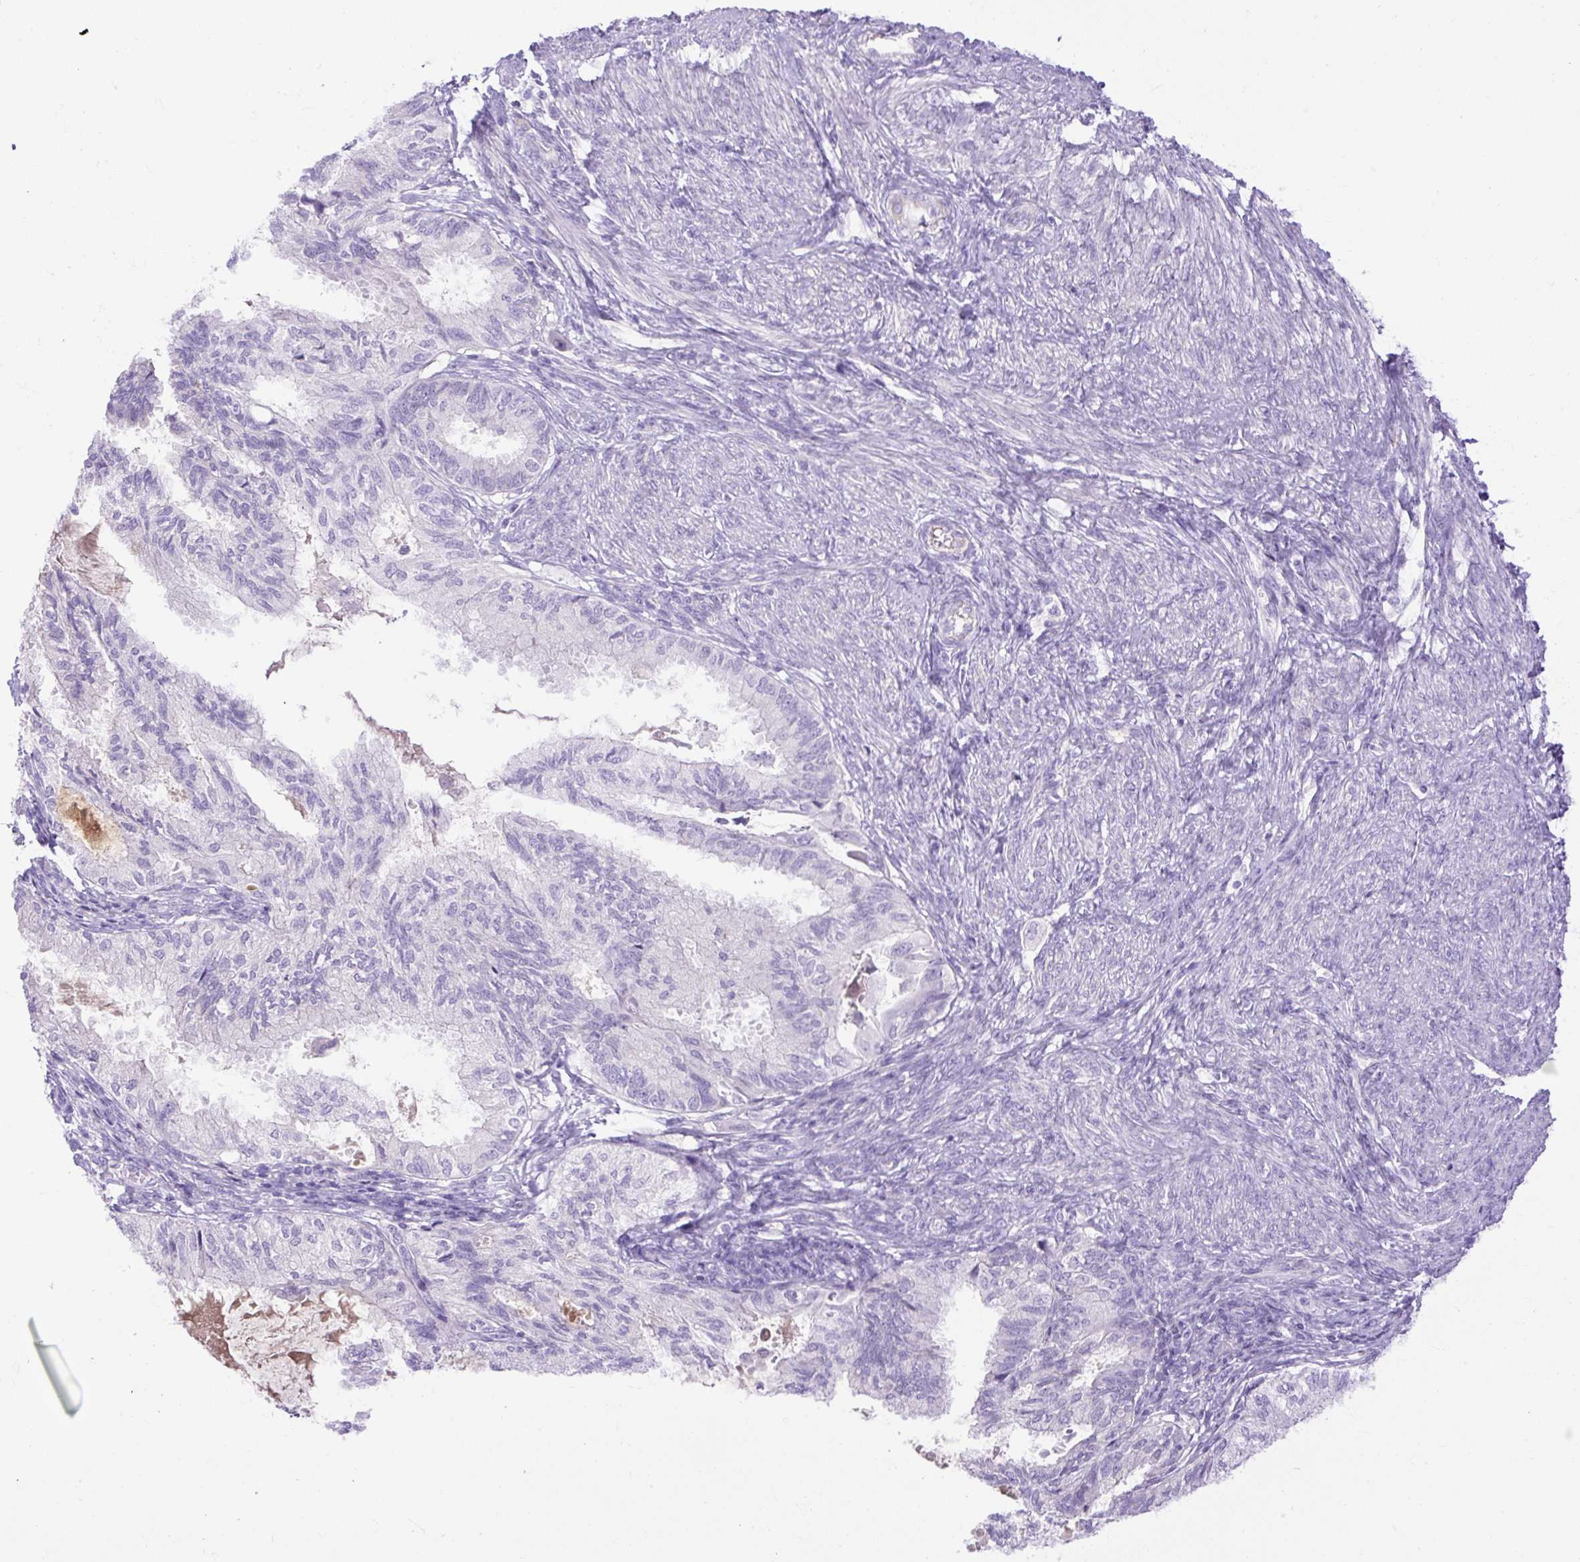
{"staining": {"intensity": "negative", "quantity": "none", "location": "none"}, "tissue": "cervical cancer", "cell_type": "Tumor cells", "image_type": "cancer", "snomed": [{"axis": "morphology", "description": "Normal tissue, NOS"}, {"axis": "morphology", "description": "Adenocarcinoma, NOS"}, {"axis": "topography", "description": "Cervix"}, {"axis": "topography", "description": "Endometrium"}], "caption": "High power microscopy photomicrograph of an immunohistochemistry image of adenocarcinoma (cervical), revealing no significant staining in tumor cells. (Stains: DAB (3,3'-diaminobenzidine) immunohistochemistry with hematoxylin counter stain, Microscopy: brightfield microscopy at high magnification).", "gene": "SPTBN5", "patient": {"sex": "female", "age": 86}}